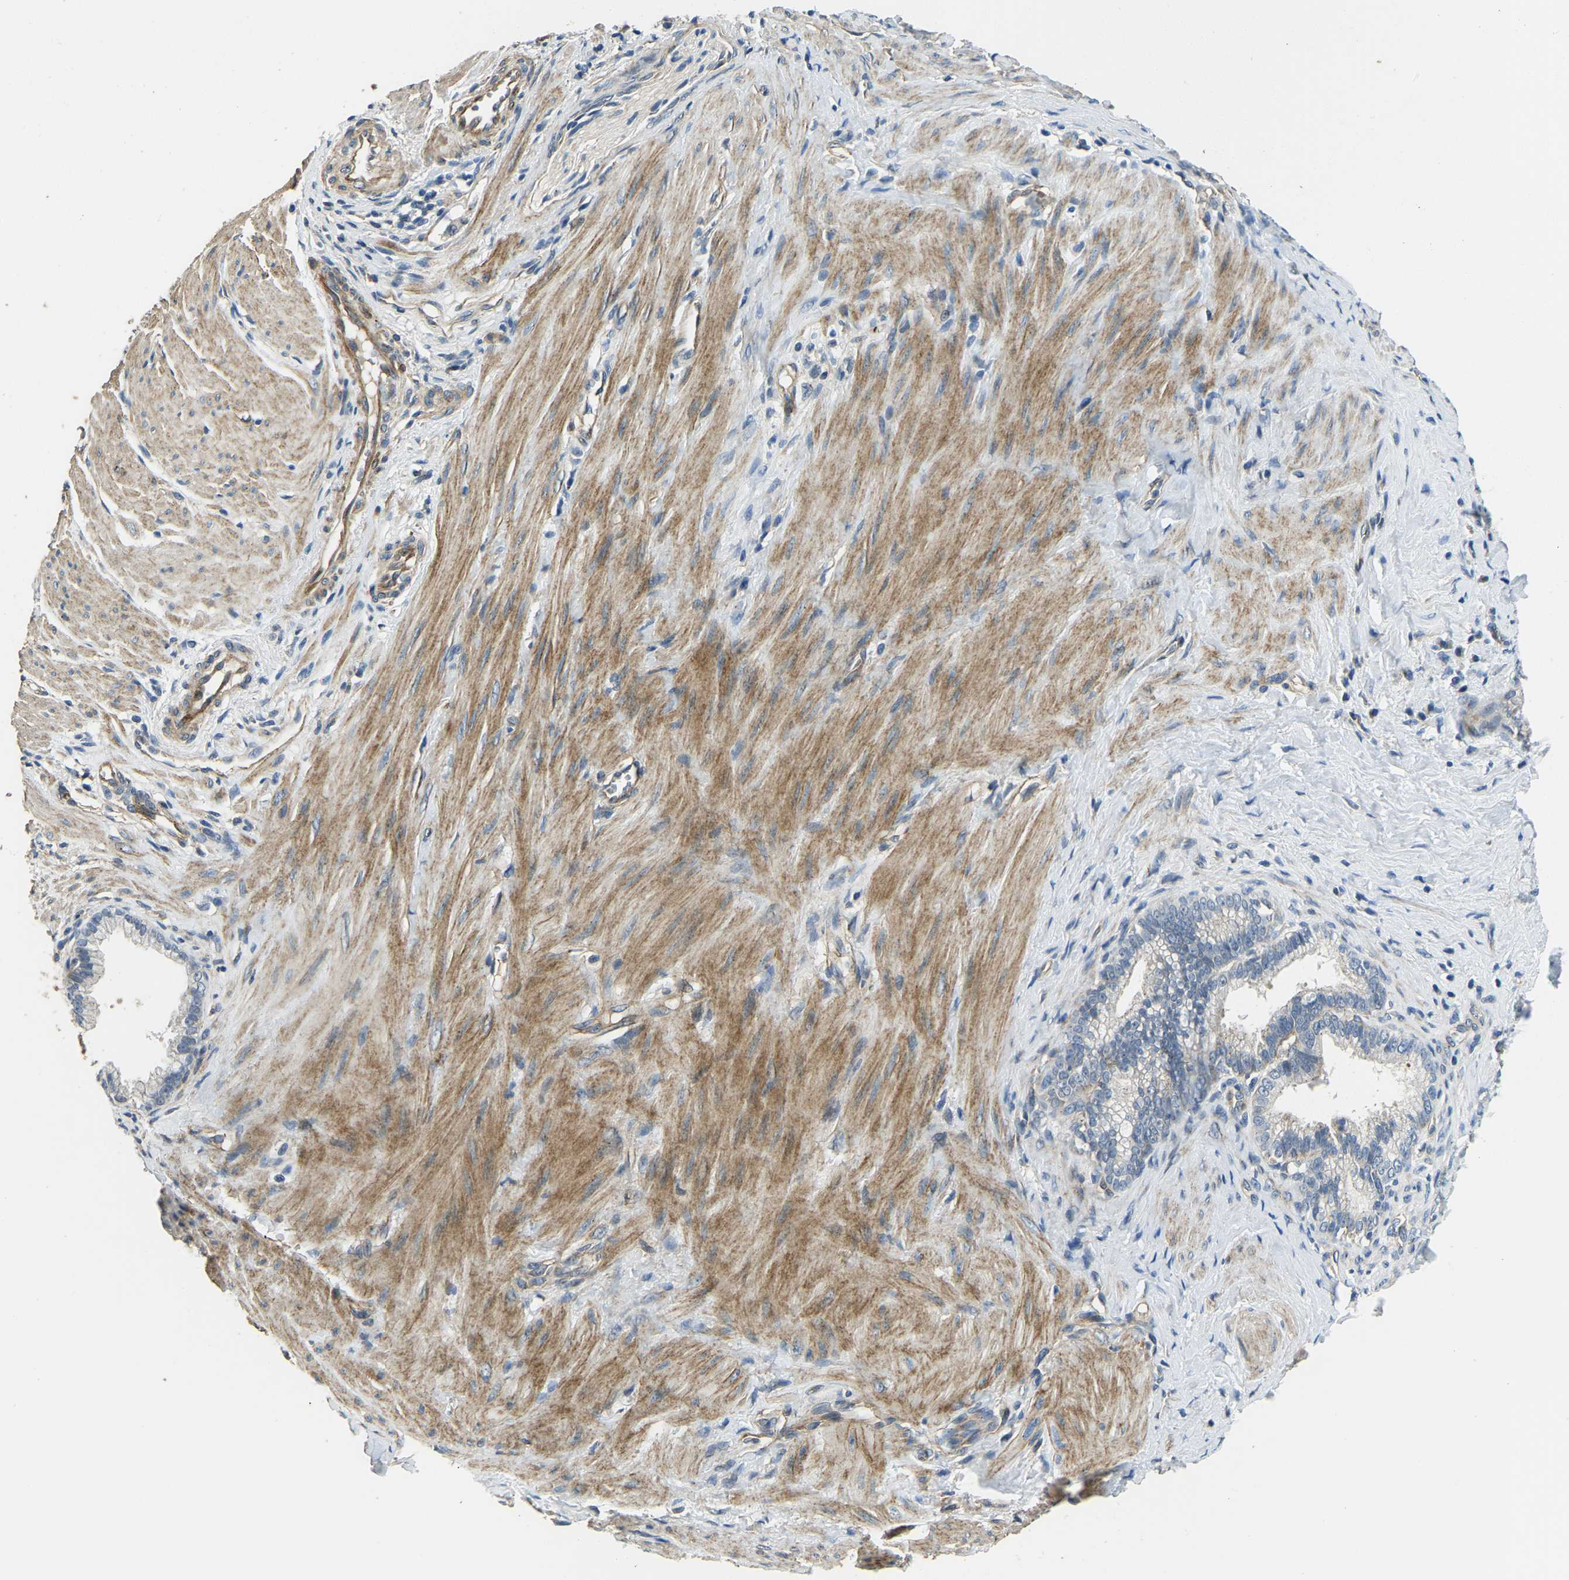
{"staining": {"intensity": "negative", "quantity": "none", "location": "none"}, "tissue": "pancreatic cancer", "cell_type": "Tumor cells", "image_type": "cancer", "snomed": [{"axis": "morphology", "description": "Adenocarcinoma, NOS"}, {"axis": "topography", "description": "Pancreas"}], "caption": "IHC histopathology image of human pancreatic cancer (adenocarcinoma) stained for a protein (brown), which exhibits no expression in tumor cells.", "gene": "RNF39", "patient": {"sex": "male", "age": 69}}